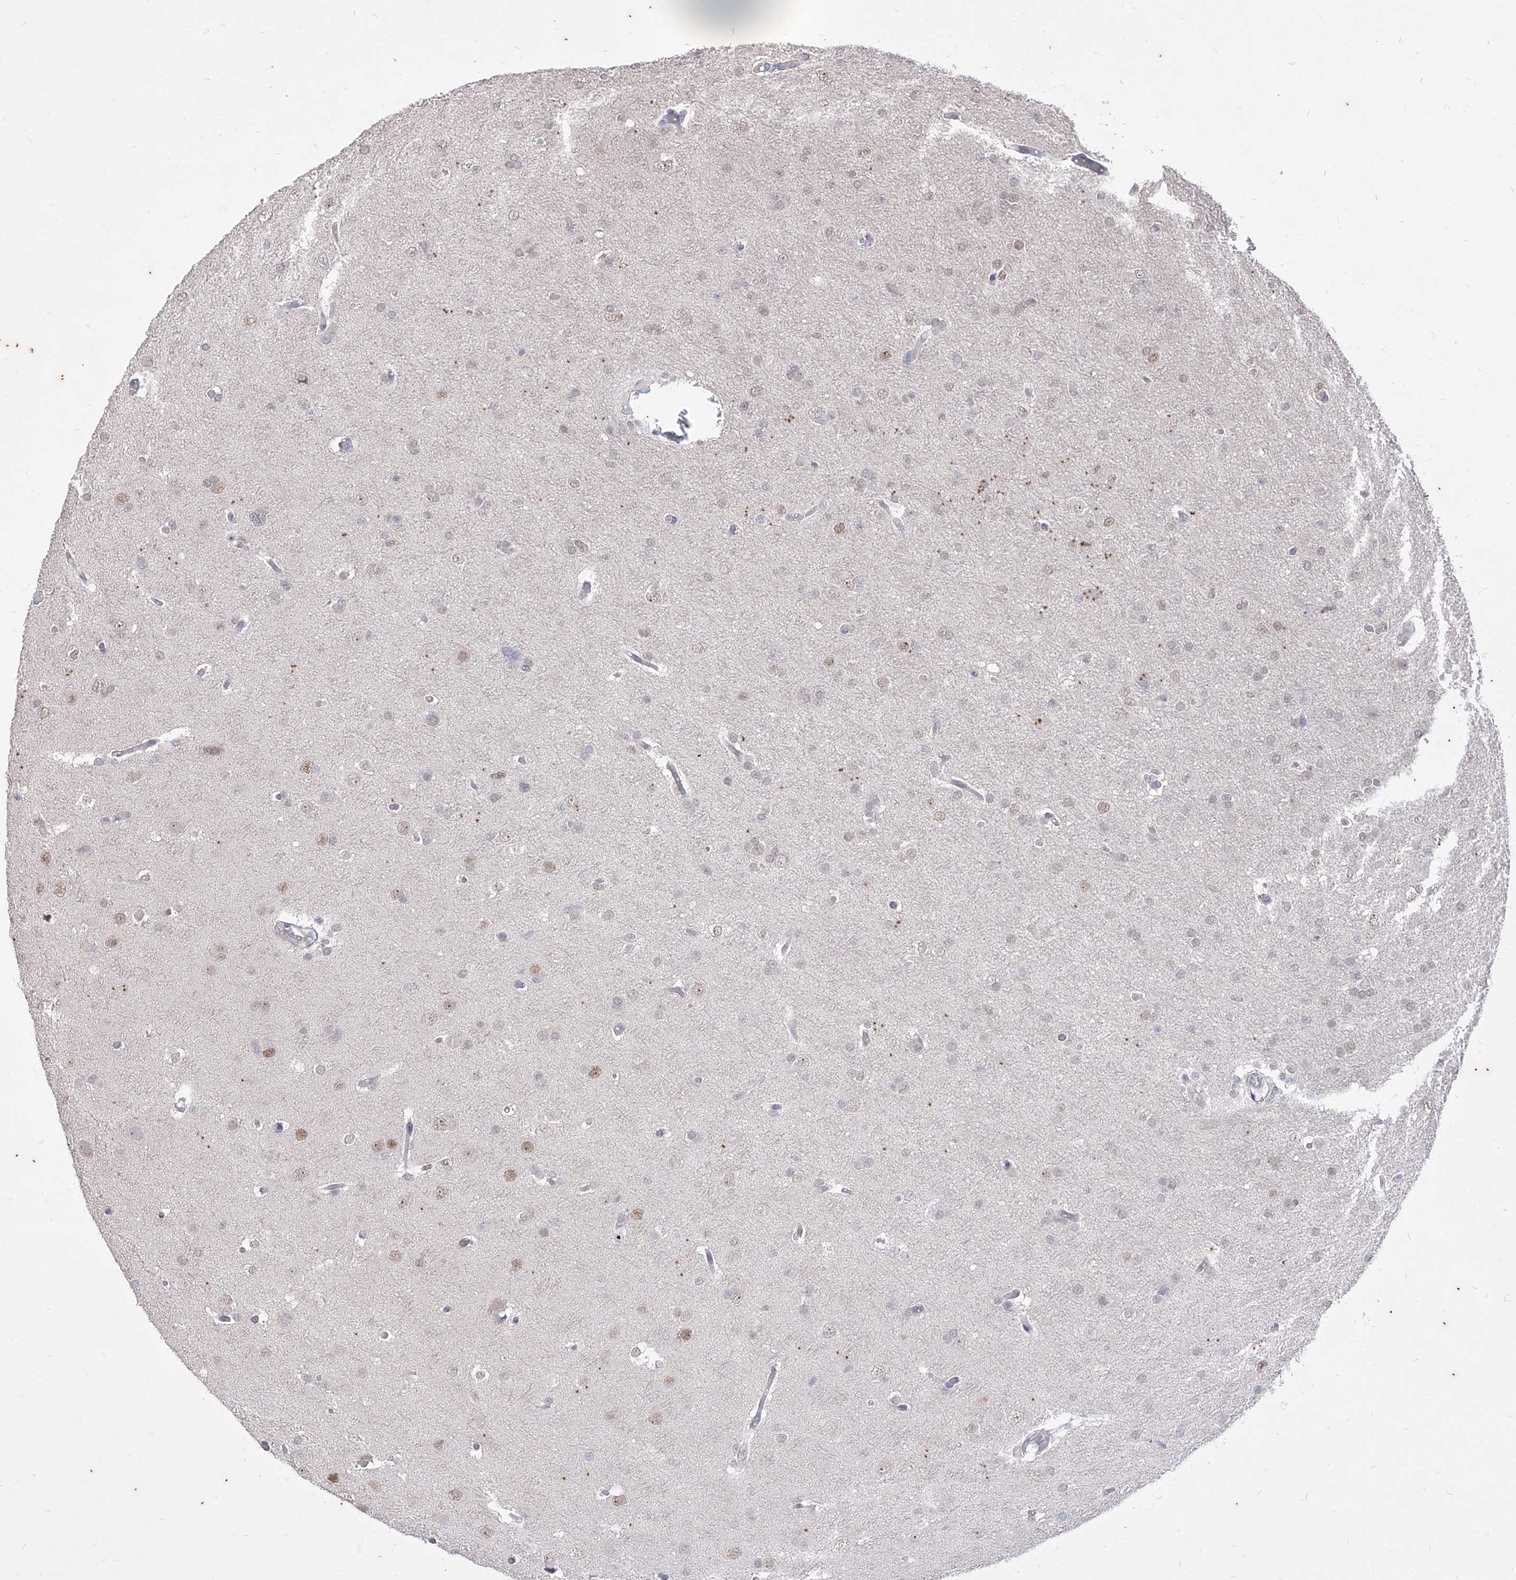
{"staining": {"intensity": "weak", "quantity": "<25%", "location": "nuclear"}, "tissue": "glioma", "cell_type": "Tumor cells", "image_type": "cancer", "snomed": [{"axis": "morphology", "description": "Glioma, malignant, High grade"}, {"axis": "topography", "description": "Cerebral cortex"}], "caption": "Immunohistochemistry histopathology image of glioma stained for a protein (brown), which exhibits no positivity in tumor cells.", "gene": "PHF20L1", "patient": {"sex": "female", "age": 36}}